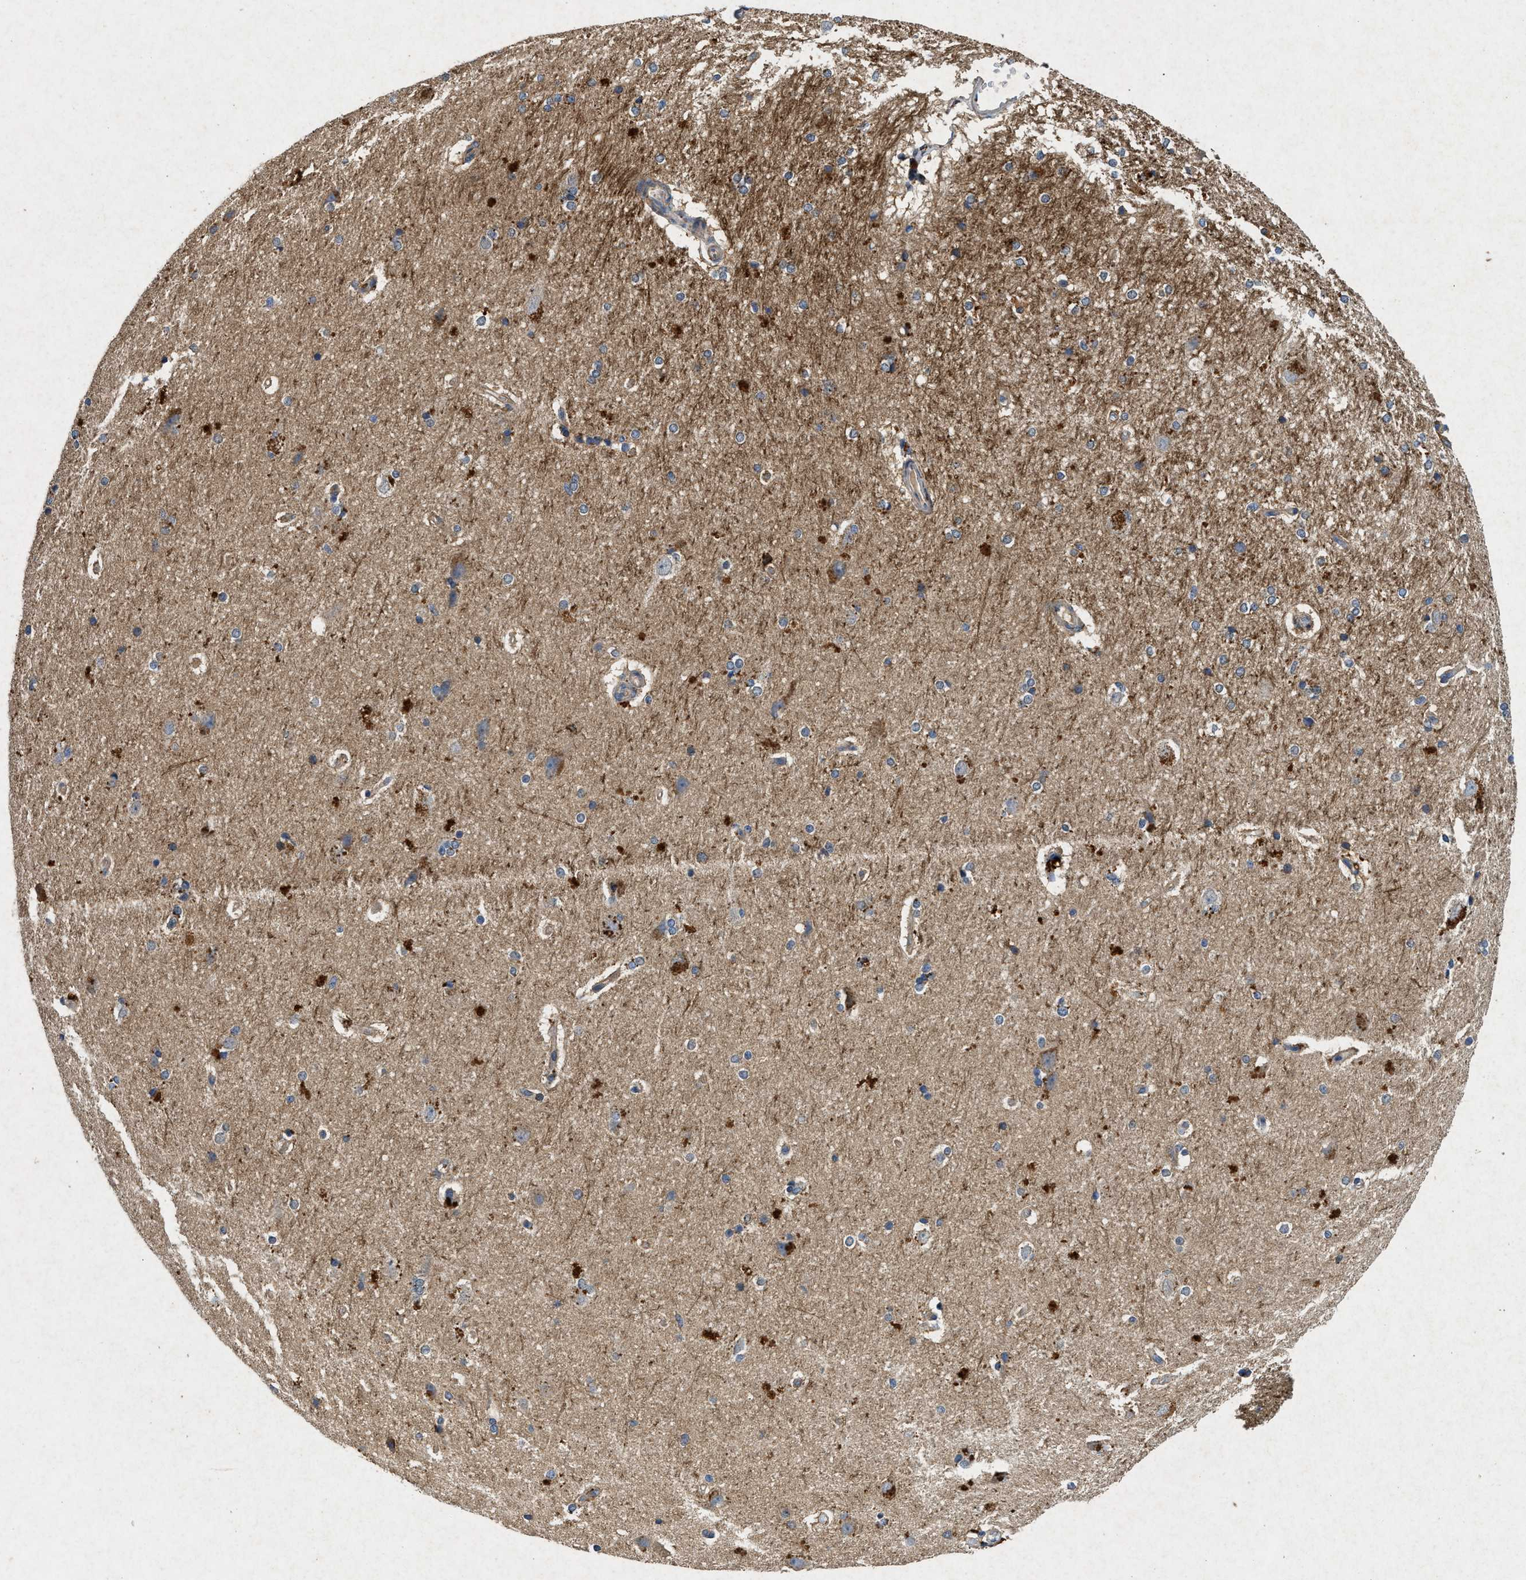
{"staining": {"intensity": "moderate", "quantity": "25%-75%", "location": "cytoplasmic/membranous"}, "tissue": "hippocampus", "cell_type": "Glial cells", "image_type": "normal", "snomed": [{"axis": "morphology", "description": "Normal tissue, NOS"}, {"axis": "topography", "description": "Hippocampus"}], "caption": "Brown immunohistochemical staining in normal human hippocampus displays moderate cytoplasmic/membranous staining in about 25%-75% of glial cells.", "gene": "CDK15", "patient": {"sex": "female", "age": 19}}